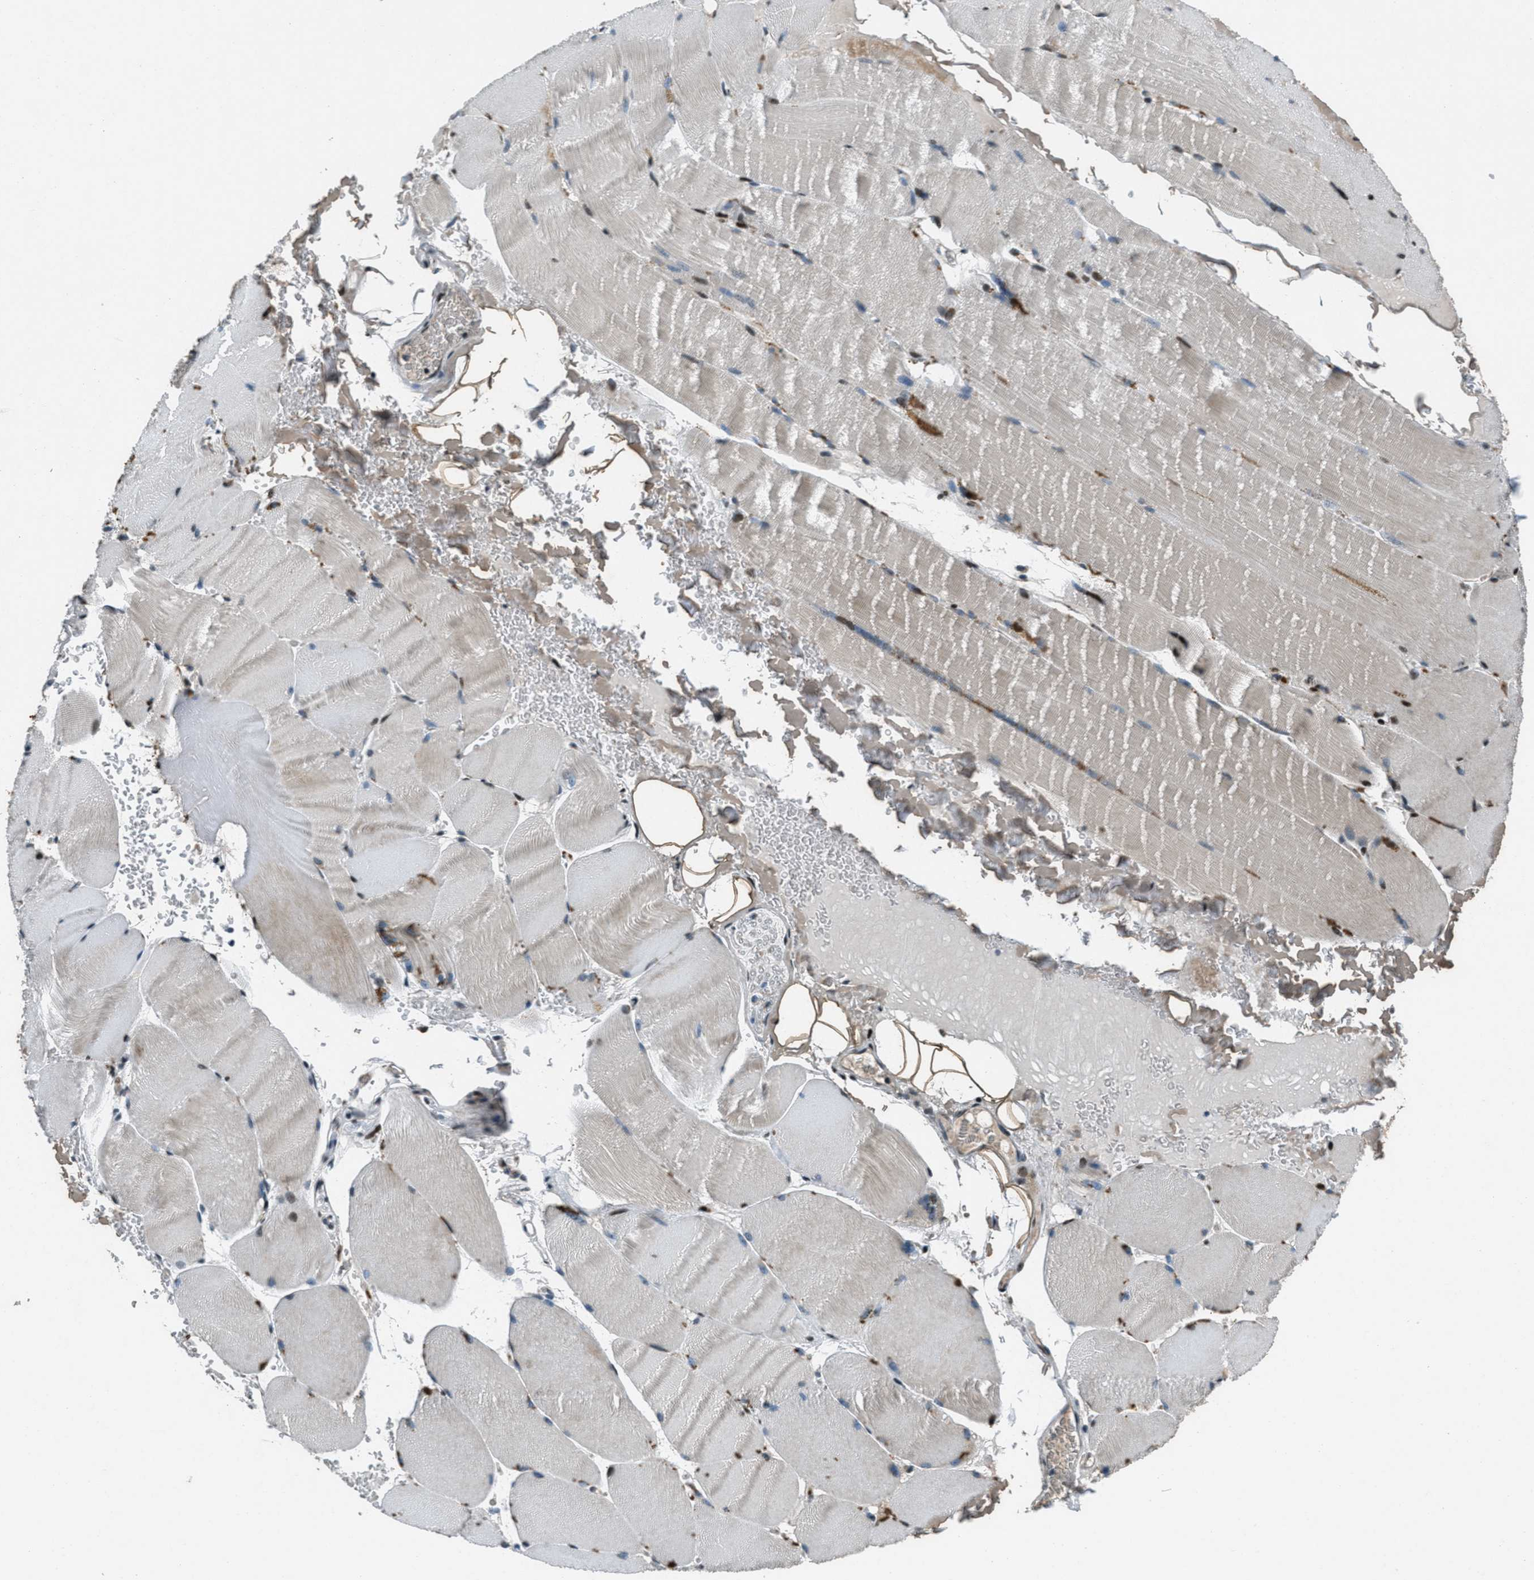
{"staining": {"intensity": "negative", "quantity": "none", "location": "none"}, "tissue": "skeletal muscle", "cell_type": "Myocytes", "image_type": "normal", "snomed": [{"axis": "morphology", "description": "Normal tissue, NOS"}, {"axis": "topography", "description": "Skin"}, {"axis": "topography", "description": "Skeletal muscle"}], "caption": "This is a micrograph of IHC staining of unremarkable skeletal muscle, which shows no staining in myocytes. (DAB immunohistochemistry with hematoxylin counter stain).", "gene": "GPC6", "patient": {"sex": "male", "age": 83}}